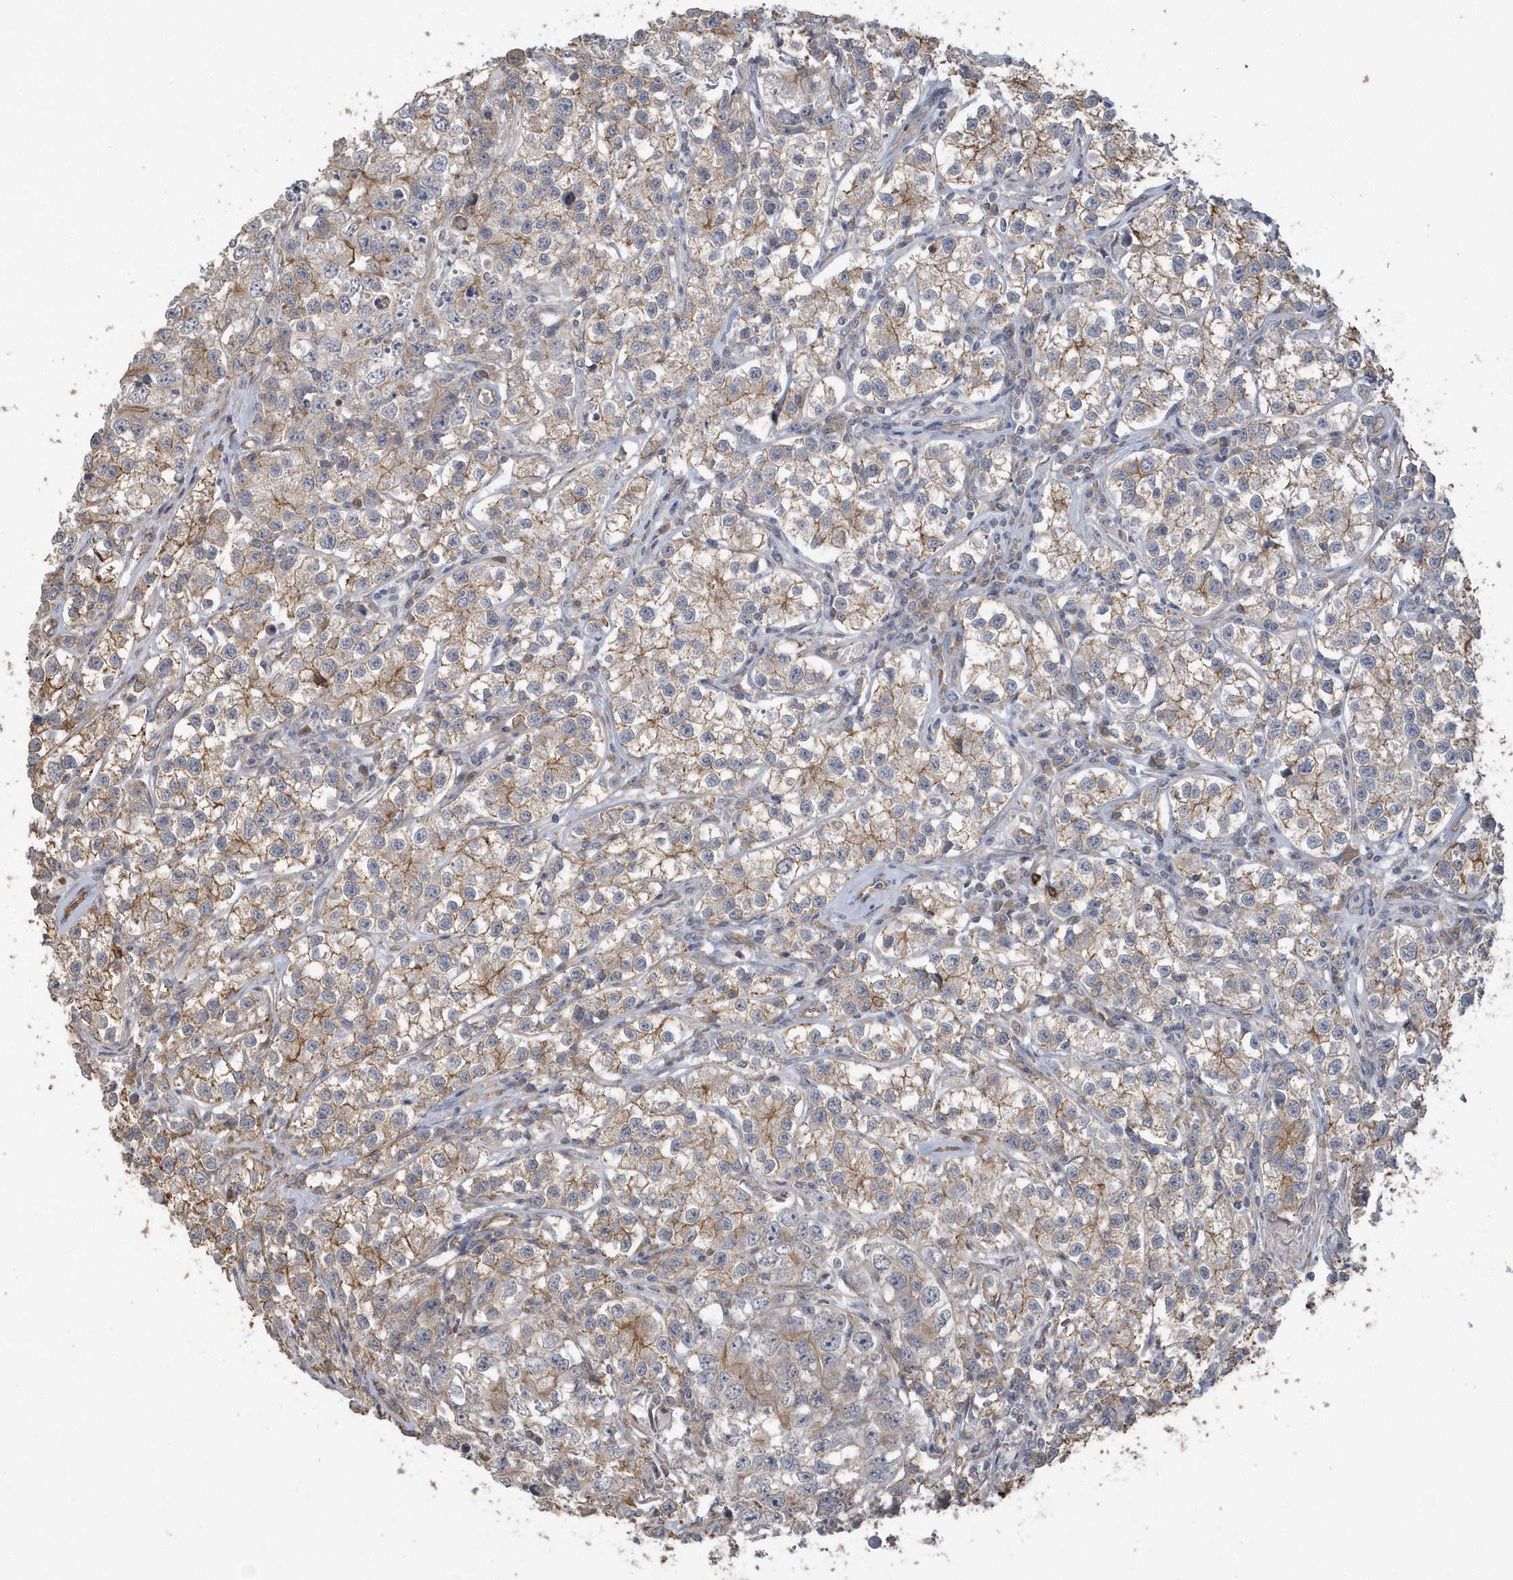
{"staining": {"intensity": "weak", "quantity": ">75%", "location": "cytoplasmic/membranous"}, "tissue": "testis cancer", "cell_type": "Tumor cells", "image_type": "cancer", "snomed": [{"axis": "morphology", "description": "Seminoma, NOS"}, {"axis": "morphology", "description": "Carcinoma, Embryonal, NOS"}, {"axis": "topography", "description": "Testis"}], "caption": "The micrograph demonstrates immunohistochemical staining of seminoma (testis). There is weak cytoplasmic/membranous positivity is seen in approximately >75% of tumor cells. (brown staining indicates protein expression, while blue staining denotes nuclei).", "gene": "HERPUD1", "patient": {"sex": "male", "age": 43}}